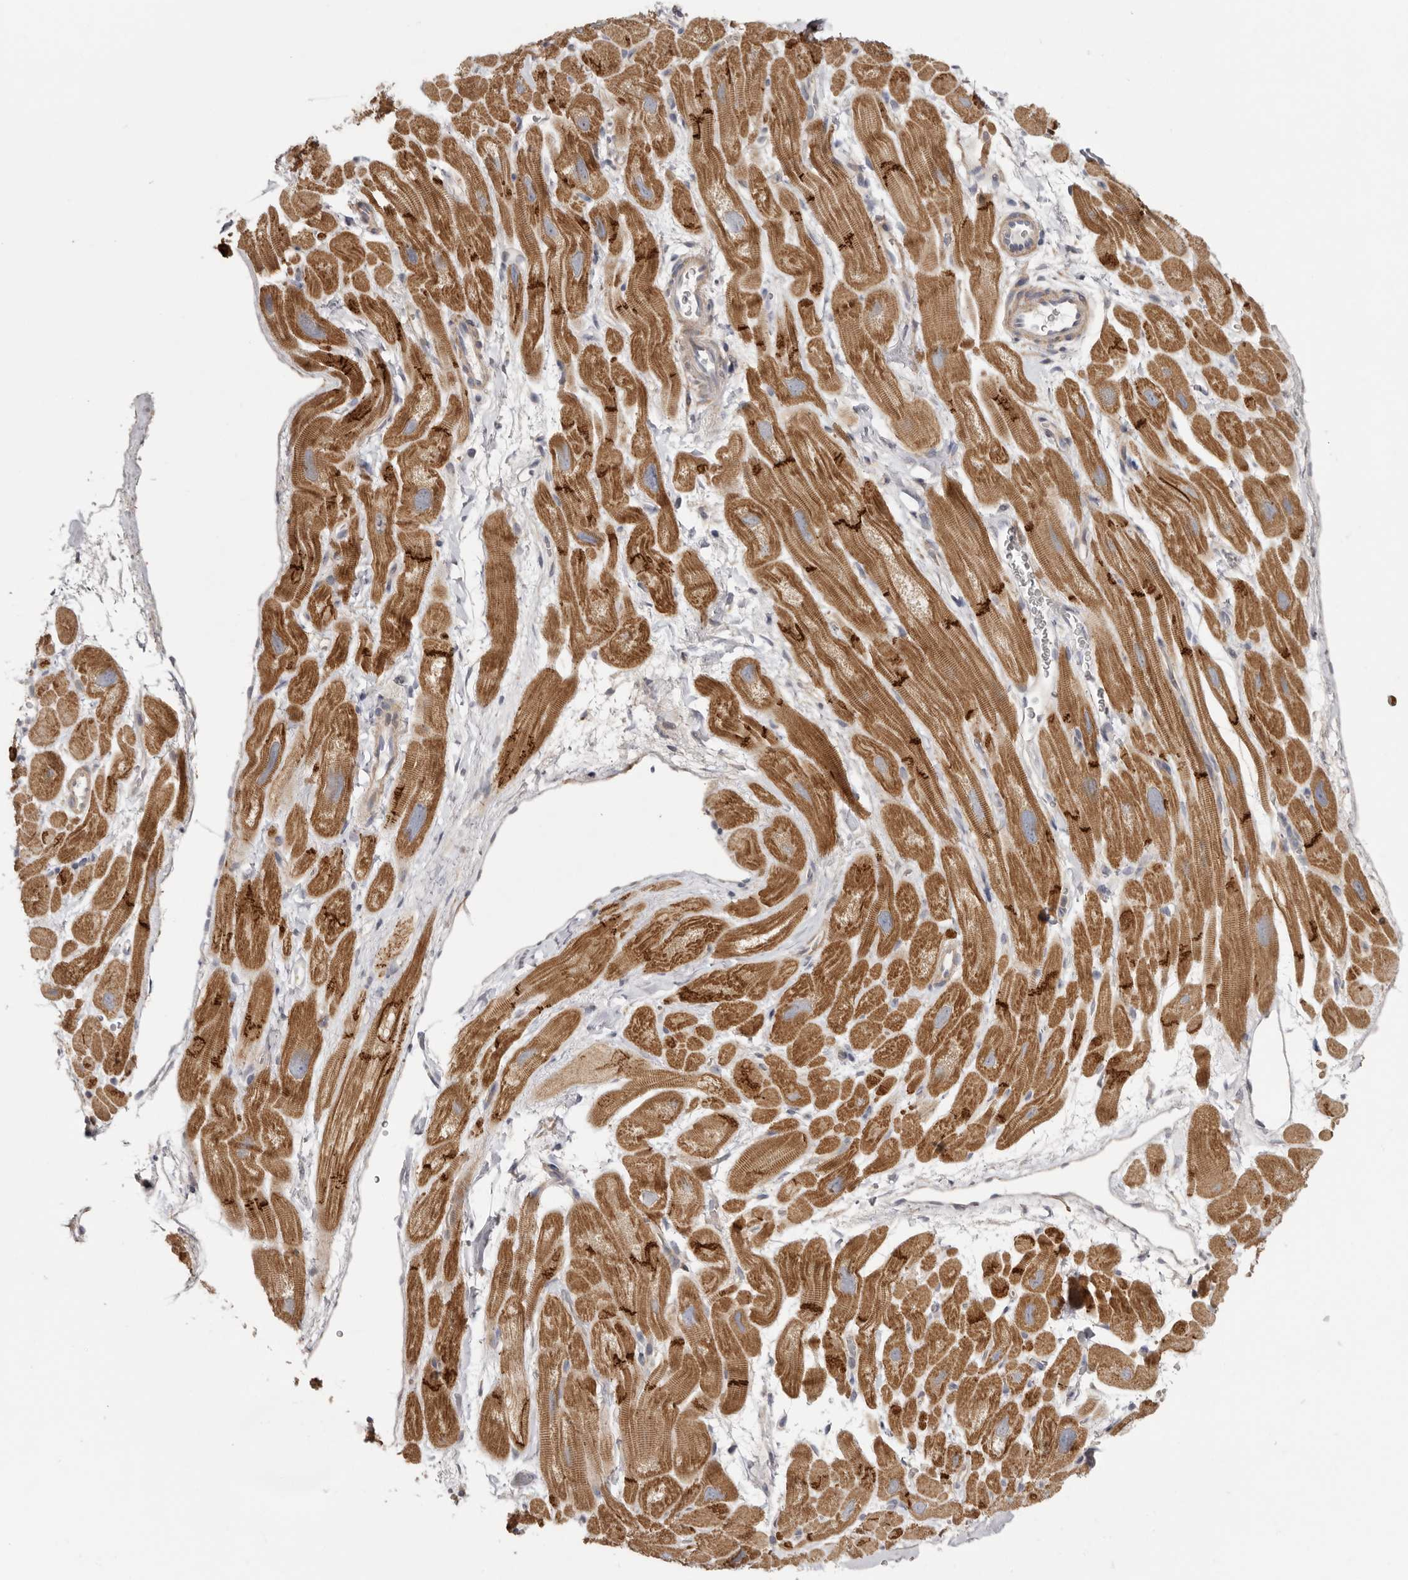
{"staining": {"intensity": "strong", "quantity": ">75%", "location": "cytoplasmic/membranous"}, "tissue": "heart muscle", "cell_type": "Cardiomyocytes", "image_type": "normal", "snomed": [{"axis": "morphology", "description": "Normal tissue, NOS"}, {"axis": "topography", "description": "Heart"}], "caption": "High-magnification brightfield microscopy of normal heart muscle stained with DAB (3,3'-diaminobenzidine) (brown) and counterstained with hematoxylin (blue). cardiomyocytes exhibit strong cytoplasmic/membranous staining is present in approximately>75% of cells.", "gene": "MSRB2", "patient": {"sex": "male", "age": 49}}